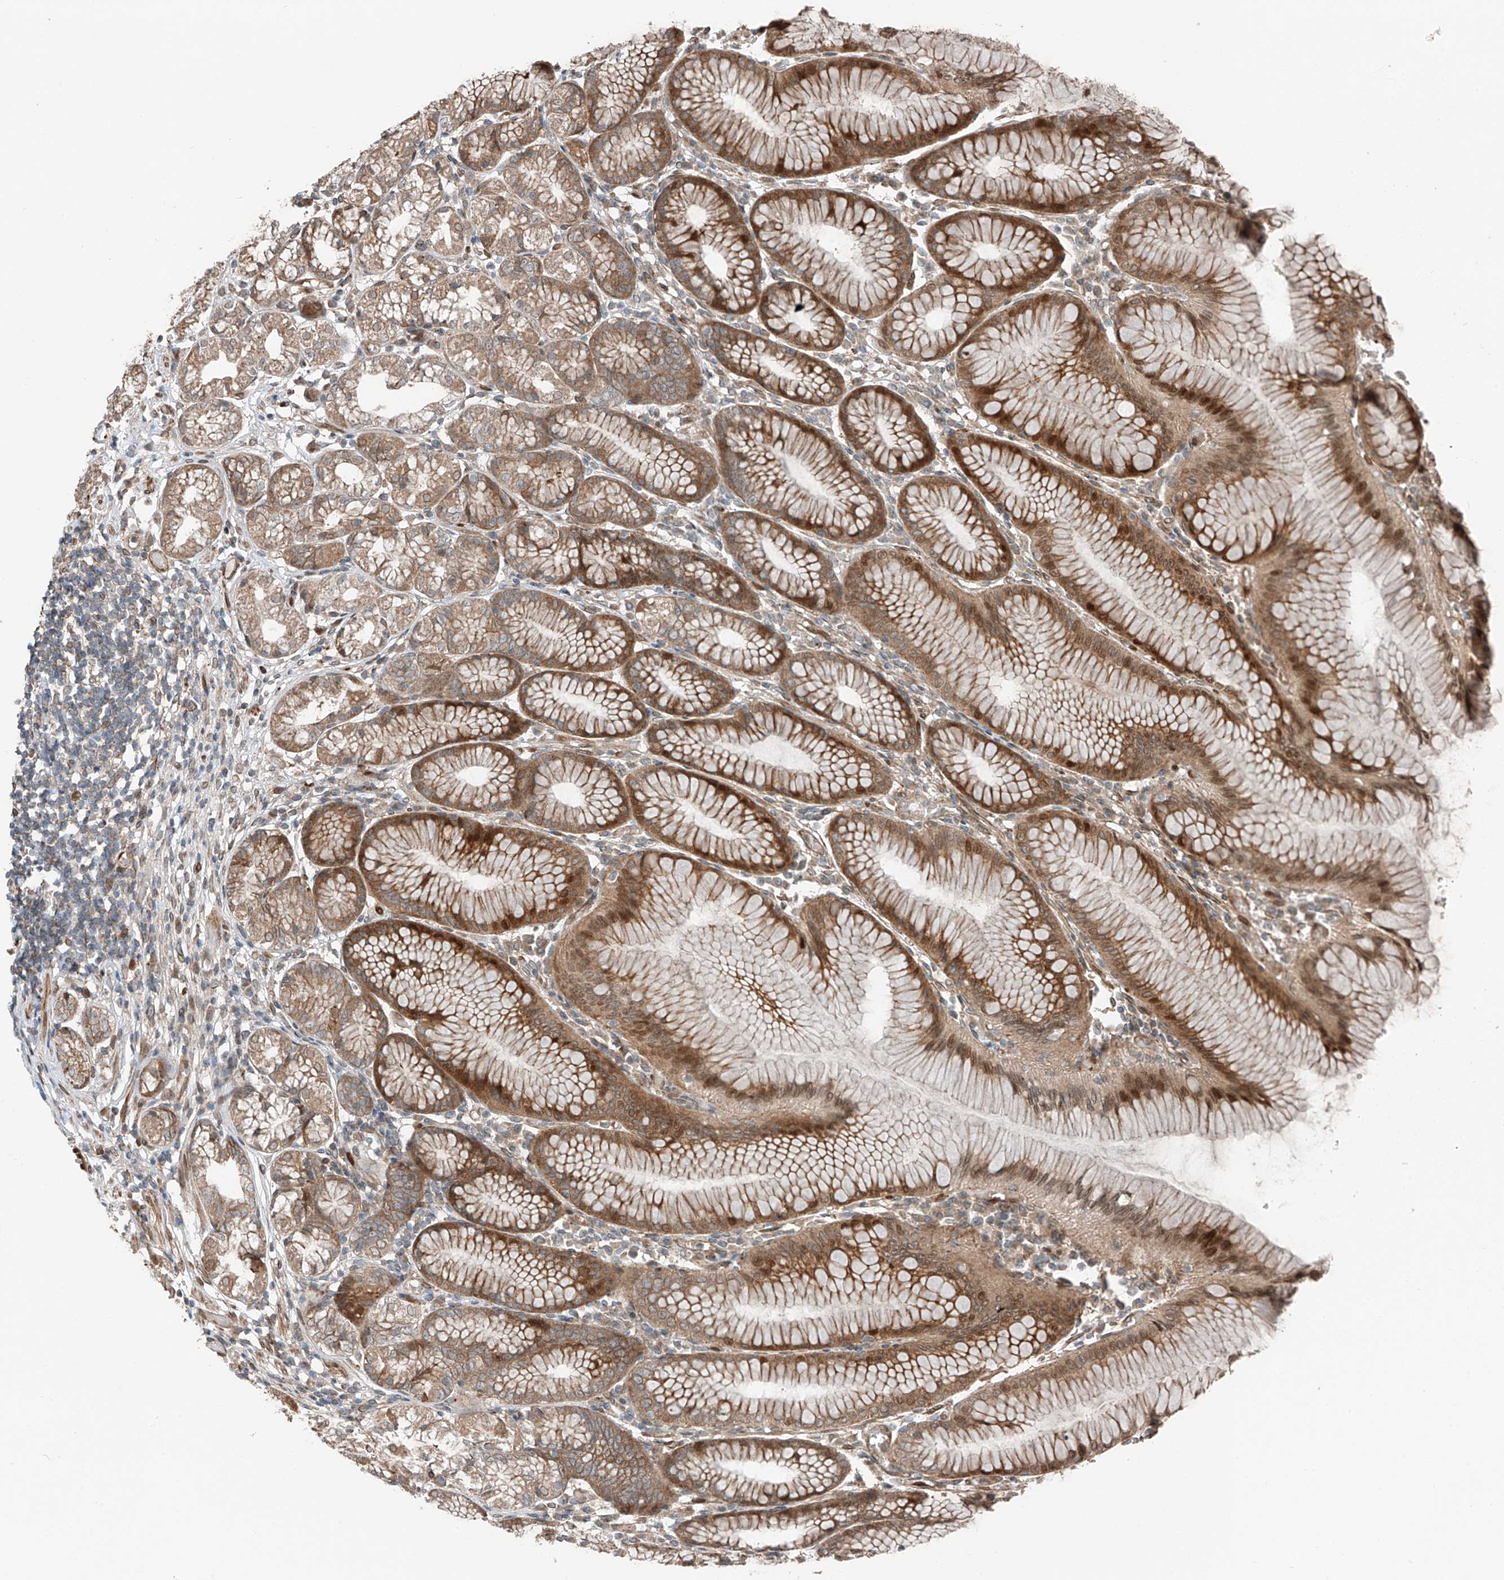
{"staining": {"intensity": "moderate", "quantity": ">75%", "location": "cytoplasmic/membranous"}, "tissue": "stomach", "cell_type": "Glandular cells", "image_type": "normal", "snomed": [{"axis": "morphology", "description": "Normal tissue, NOS"}, {"axis": "topography", "description": "Stomach"}], "caption": "Immunohistochemical staining of normal stomach reveals moderate cytoplasmic/membranous protein expression in approximately >75% of glandular cells. The staining was performed using DAB (3,3'-diaminobenzidine) to visualize the protein expression in brown, while the nuclei were stained in blue with hematoxylin (Magnification: 20x).", "gene": "CEP162", "patient": {"sex": "female", "age": 57}}